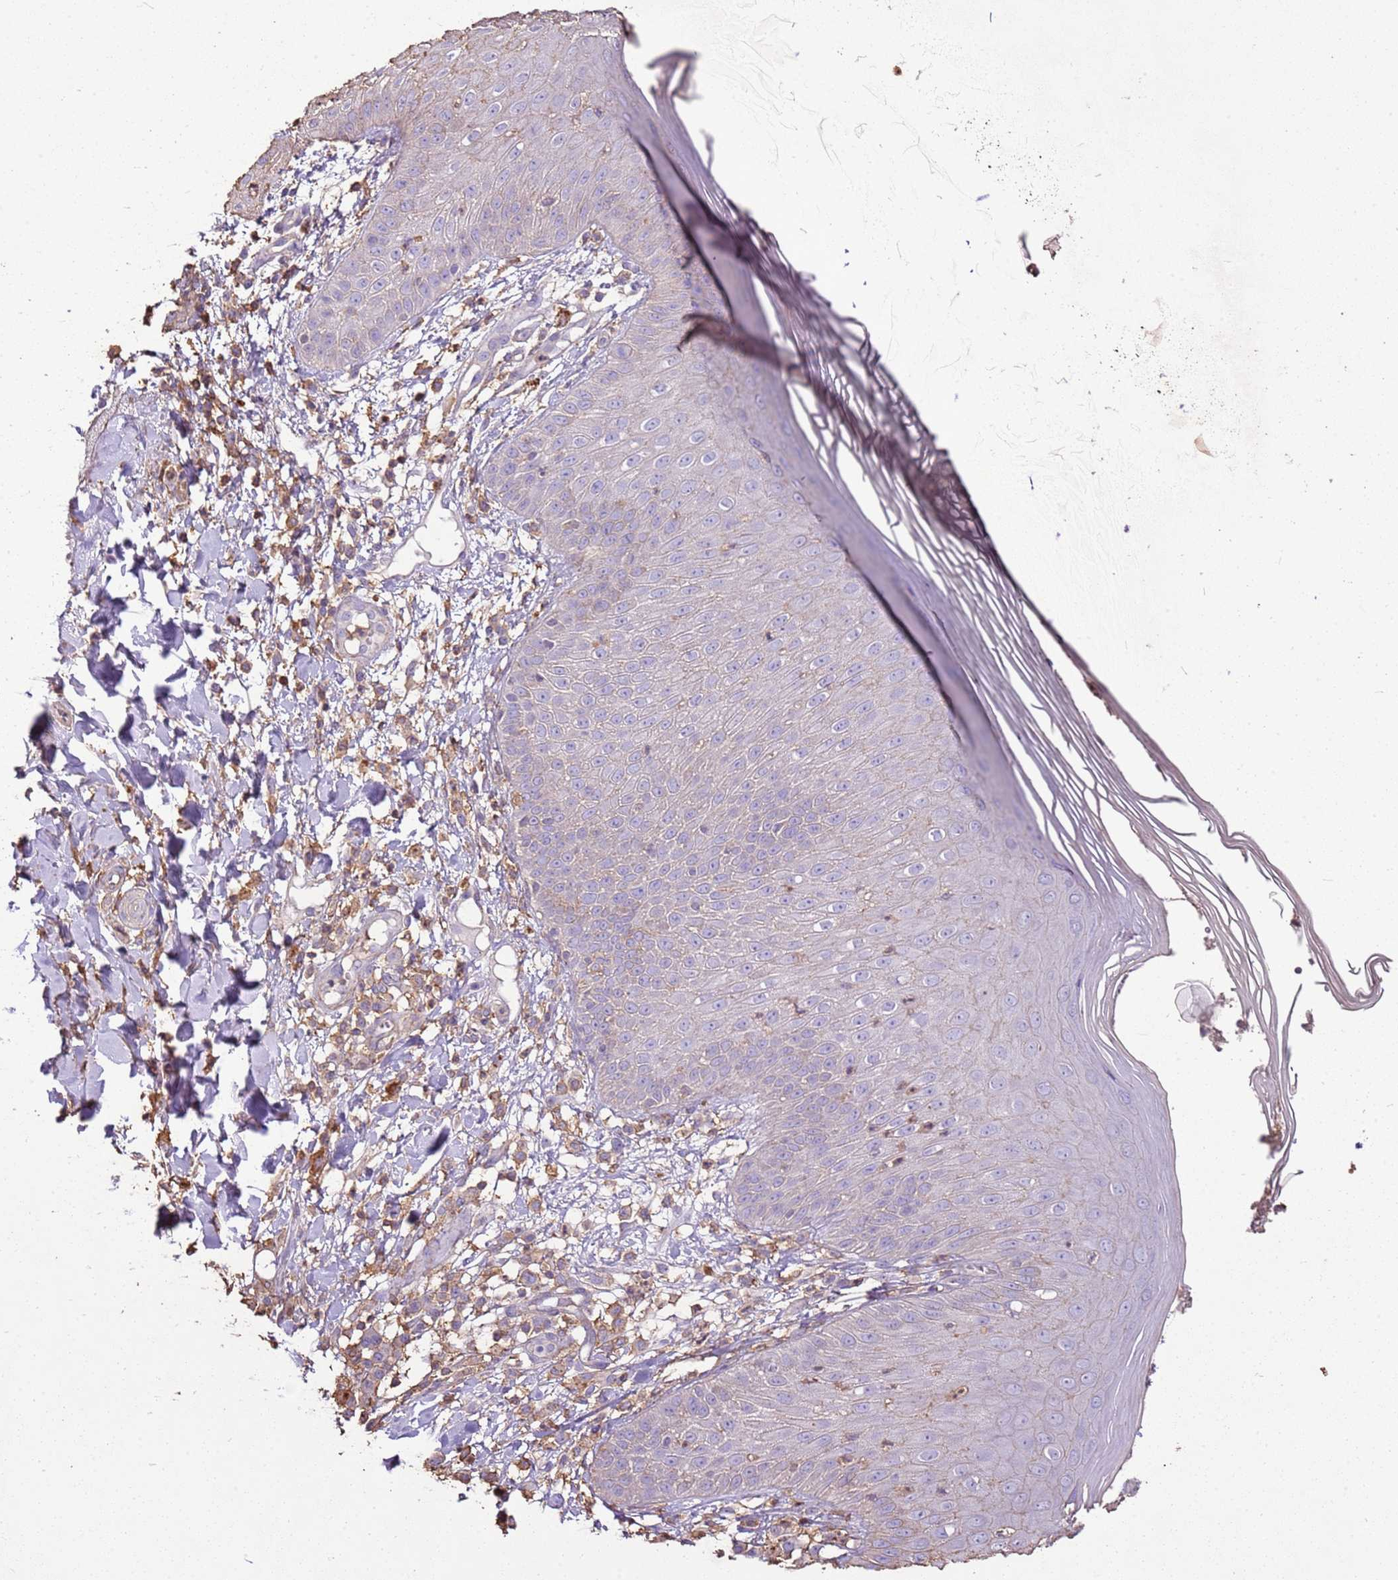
{"staining": {"intensity": "negative", "quantity": "none", "location": "none"}, "tissue": "skin", "cell_type": "Epidermal cells", "image_type": "normal", "snomed": [{"axis": "morphology", "description": "Normal tissue, NOS"}, {"axis": "morphology", "description": "Inflammation, NOS"}, {"axis": "topography", "description": "Soft tissue"}, {"axis": "topography", "description": "Anal"}], "caption": "IHC micrograph of normal skin: skin stained with DAB (3,3'-diaminobenzidine) reveals no significant protein positivity in epidermal cells.", "gene": "ARL10", "patient": {"sex": "female", "age": 15}}